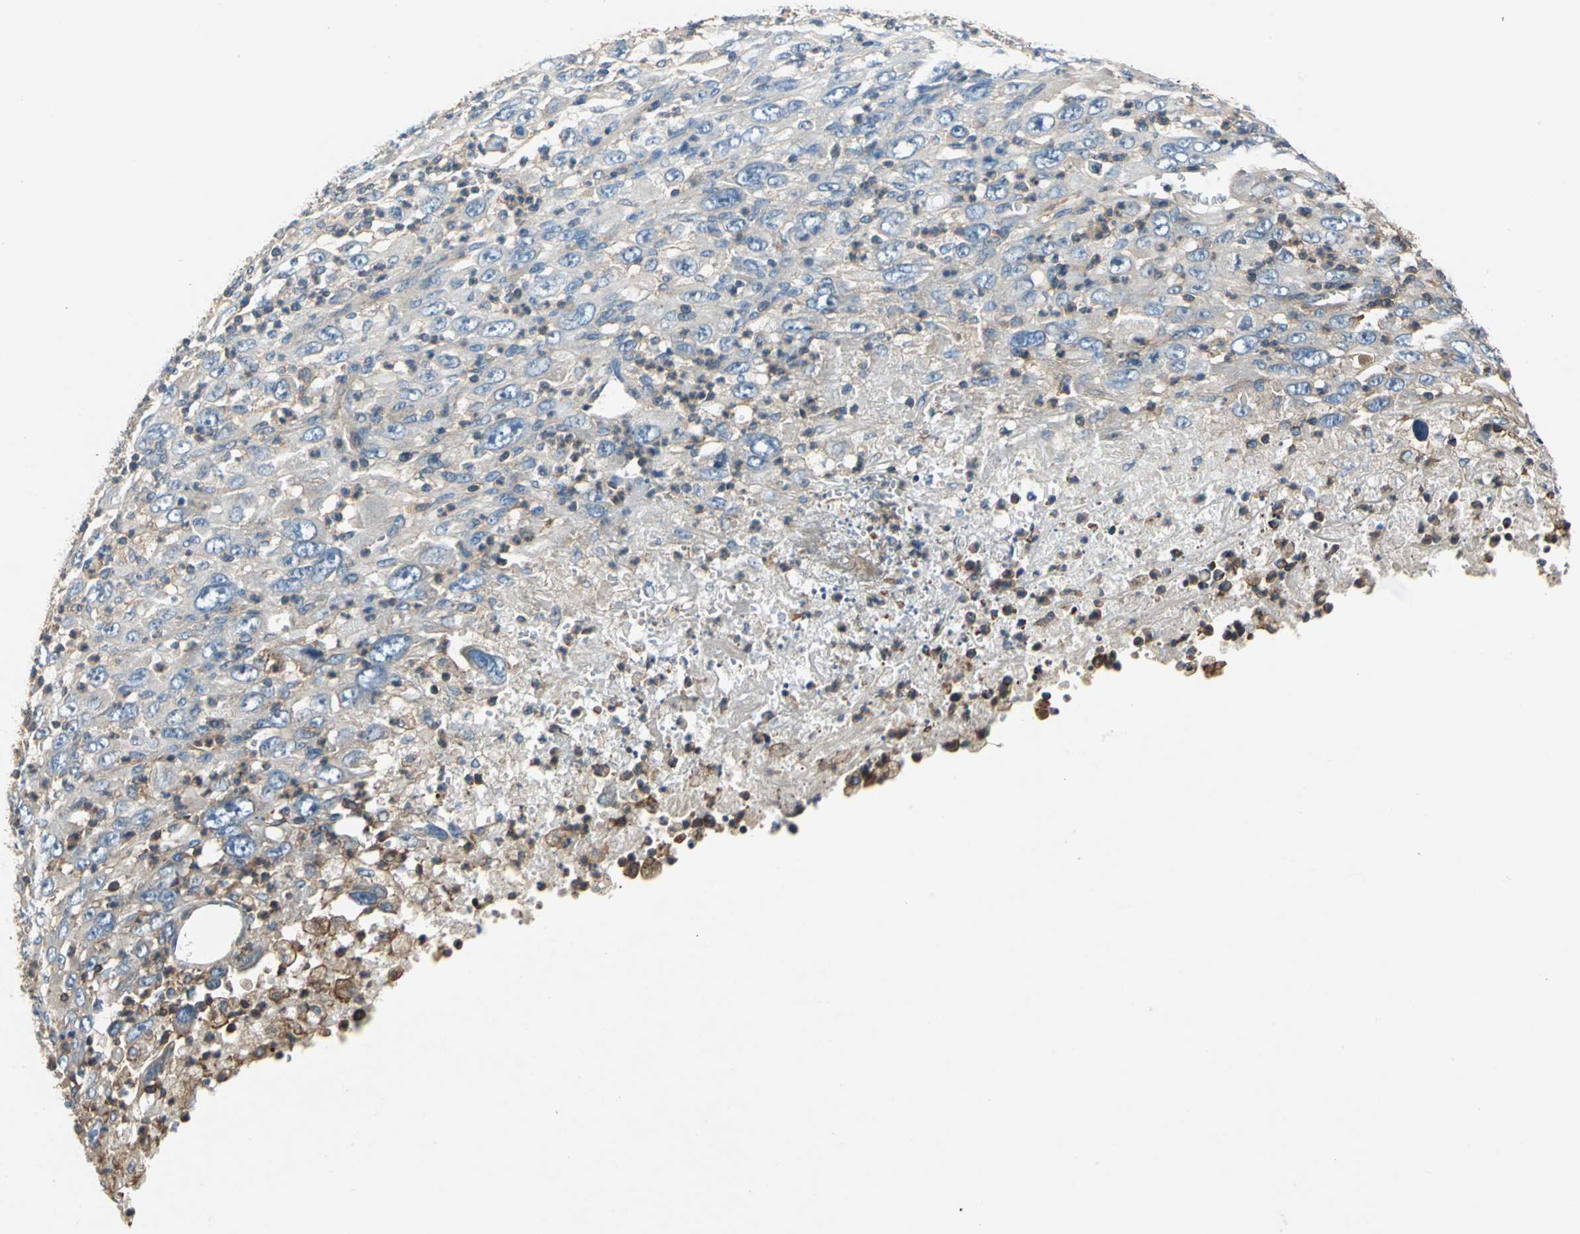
{"staining": {"intensity": "negative", "quantity": "none", "location": "none"}, "tissue": "melanoma", "cell_type": "Tumor cells", "image_type": "cancer", "snomed": [{"axis": "morphology", "description": "Malignant melanoma, Metastatic site"}, {"axis": "topography", "description": "Skin"}], "caption": "Photomicrograph shows no protein positivity in tumor cells of malignant melanoma (metastatic site) tissue.", "gene": "DDX3Y", "patient": {"sex": "female", "age": 56}}